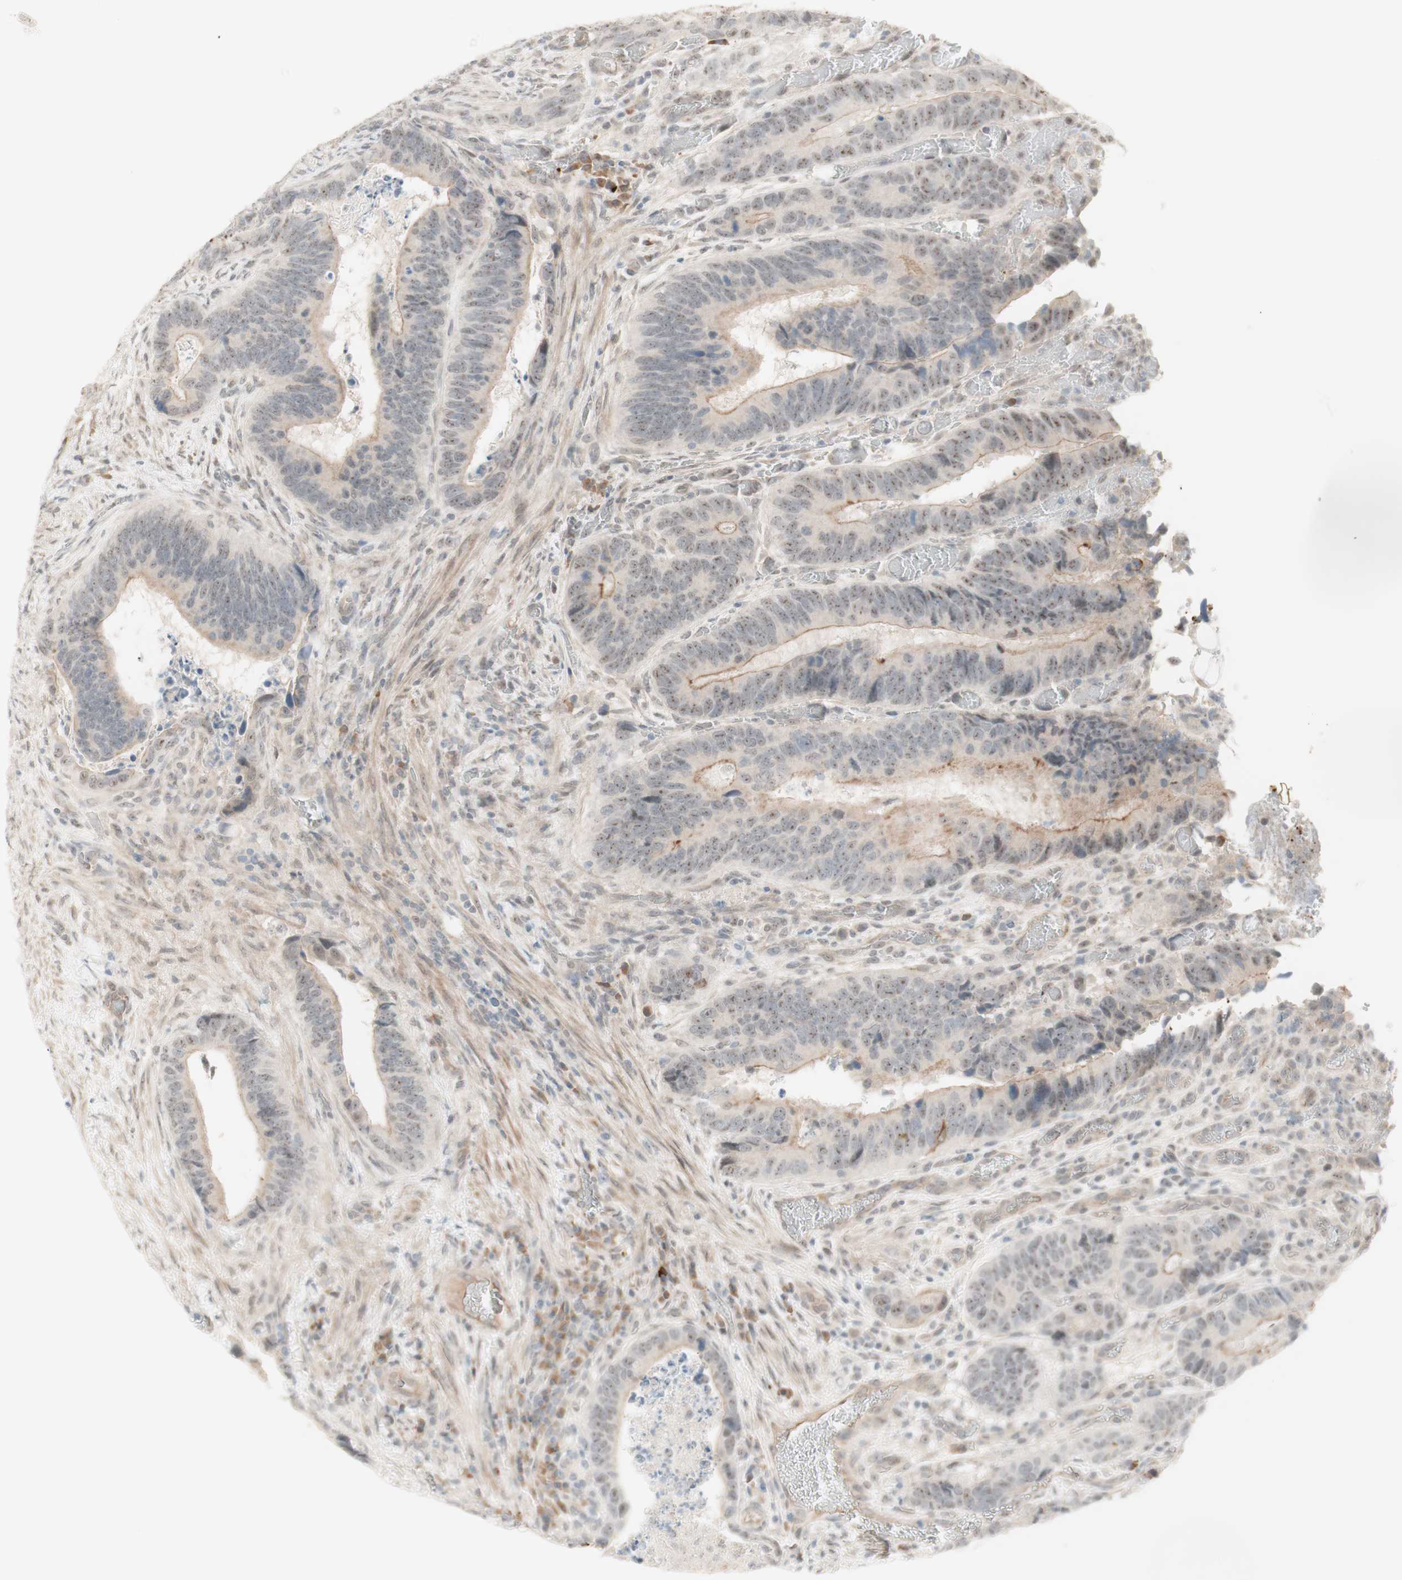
{"staining": {"intensity": "weak", "quantity": ">75%", "location": "nuclear"}, "tissue": "colorectal cancer", "cell_type": "Tumor cells", "image_type": "cancer", "snomed": [{"axis": "morphology", "description": "Adenocarcinoma, NOS"}, {"axis": "topography", "description": "Colon"}], "caption": "An immunohistochemistry (IHC) image of neoplastic tissue is shown. Protein staining in brown shows weak nuclear positivity in colorectal cancer (adenocarcinoma) within tumor cells.", "gene": "PLCD4", "patient": {"sex": "male", "age": 72}}